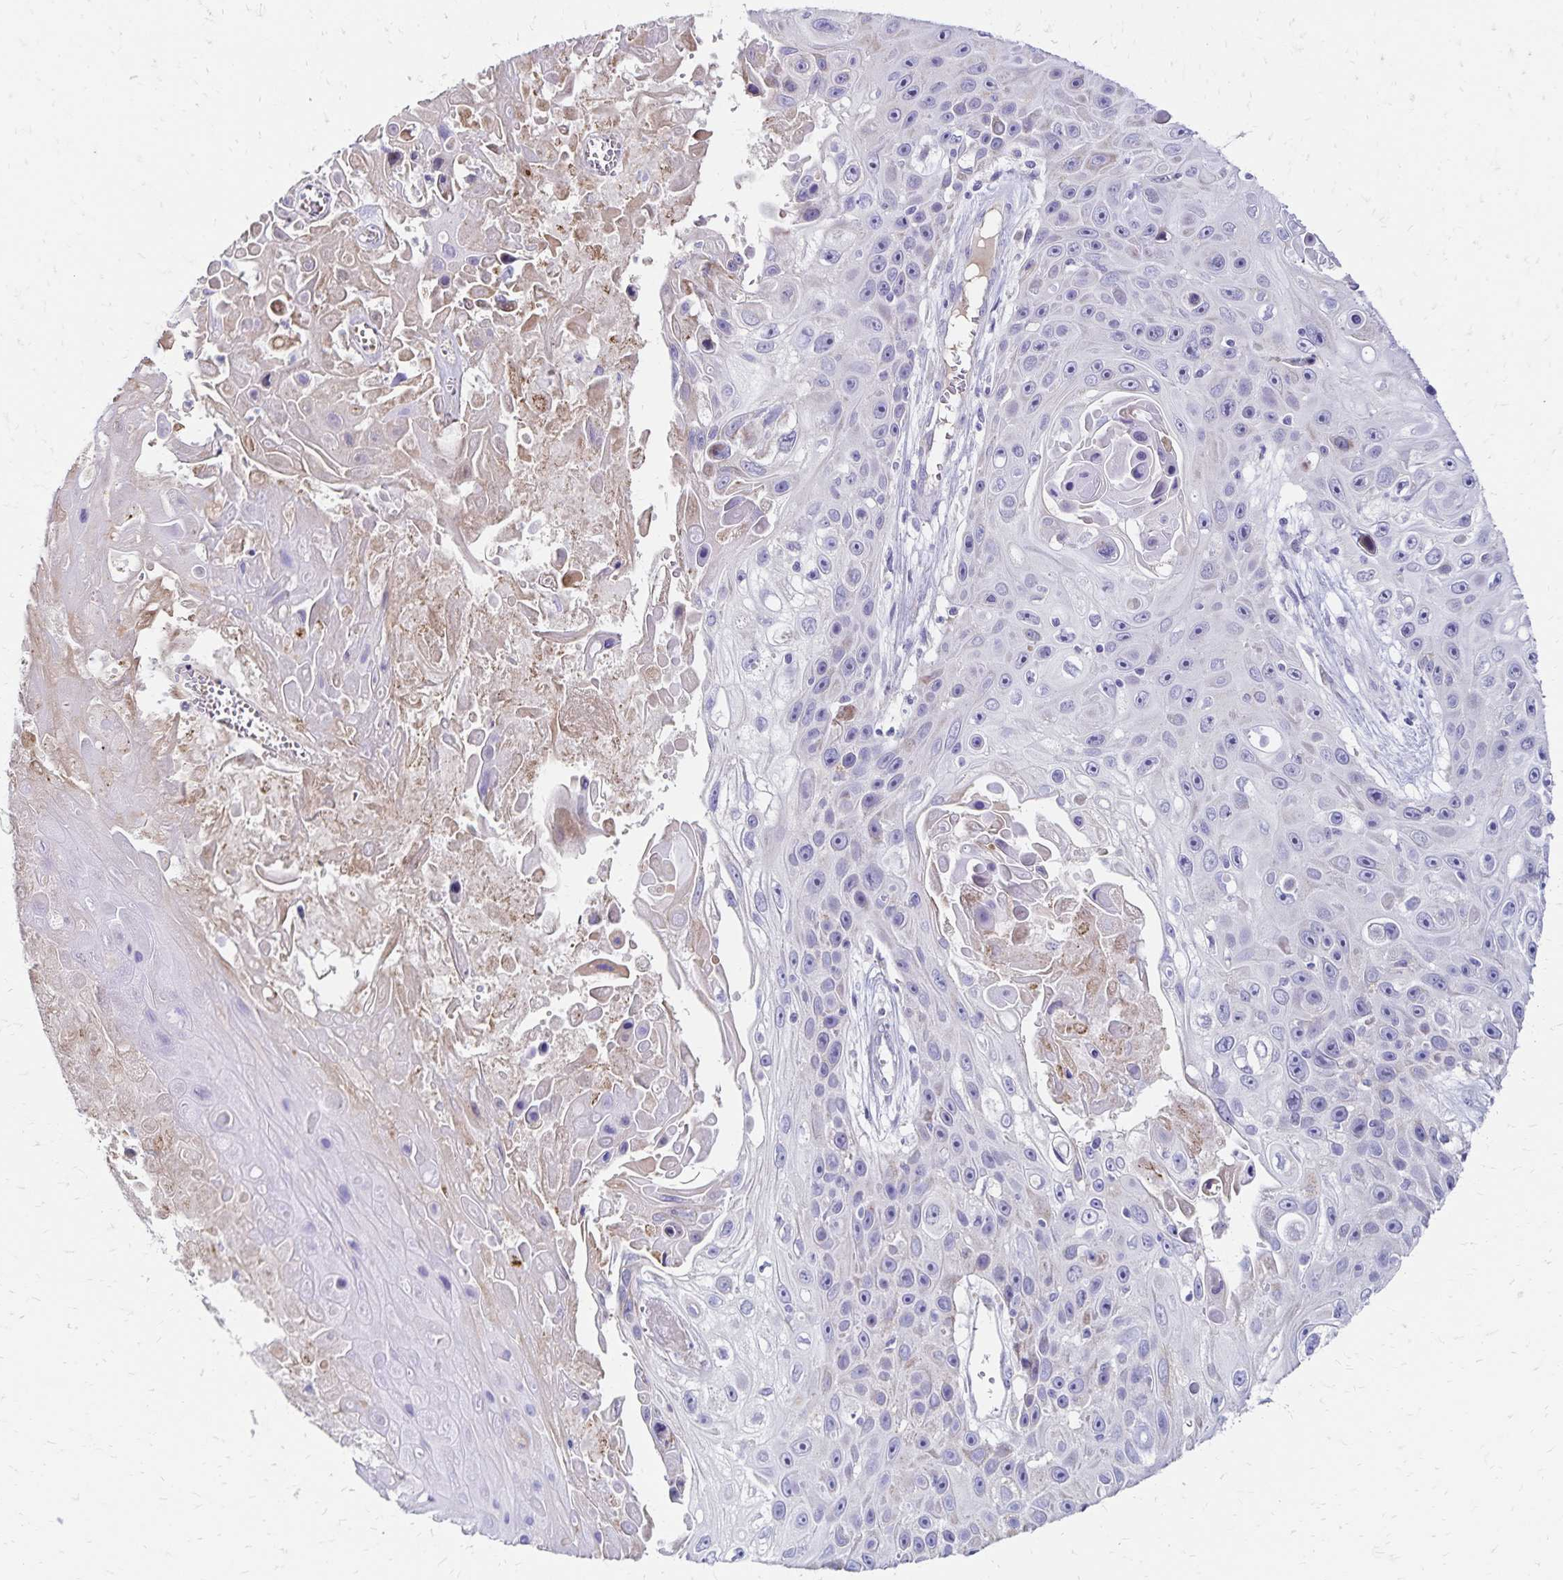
{"staining": {"intensity": "negative", "quantity": "none", "location": "none"}, "tissue": "skin cancer", "cell_type": "Tumor cells", "image_type": "cancer", "snomed": [{"axis": "morphology", "description": "Squamous cell carcinoma, NOS"}, {"axis": "topography", "description": "Skin"}], "caption": "Immunohistochemical staining of human skin cancer shows no significant staining in tumor cells.", "gene": "NECAP1", "patient": {"sex": "male", "age": 82}}